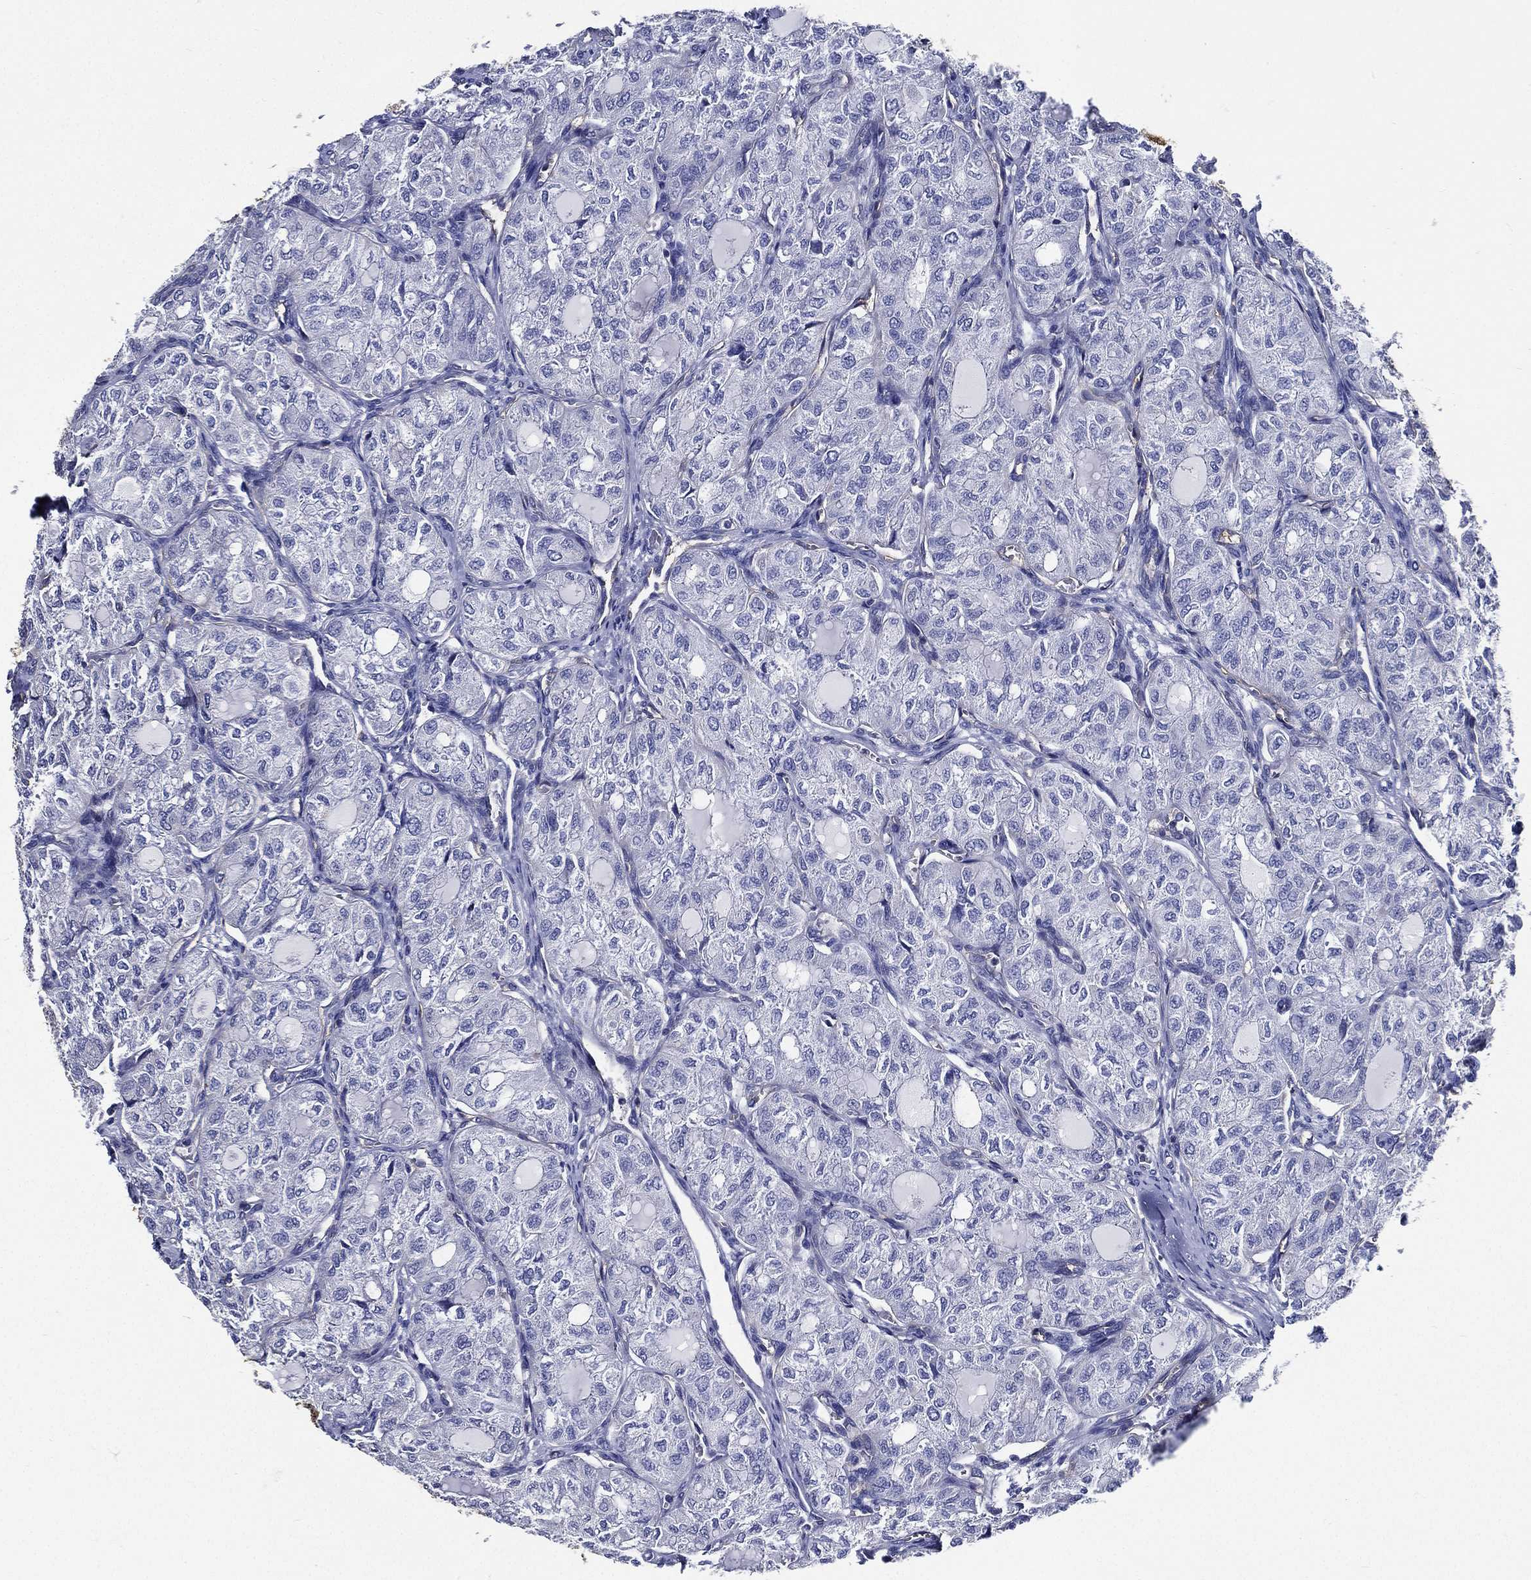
{"staining": {"intensity": "negative", "quantity": "none", "location": "none"}, "tissue": "thyroid cancer", "cell_type": "Tumor cells", "image_type": "cancer", "snomed": [{"axis": "morphology", "description": "Follicular adenoma carcinoma, NOS"}, {"axis": "topography", "description": "Thyroid gland"}], "caption": "Immunohistochemical staining of human follicular adenoma carcinoma (thyroid) exhibits no significant expression in tumor cells.", "gene": "NEDD9", "patient": {"sex": "male", "age": 75}}